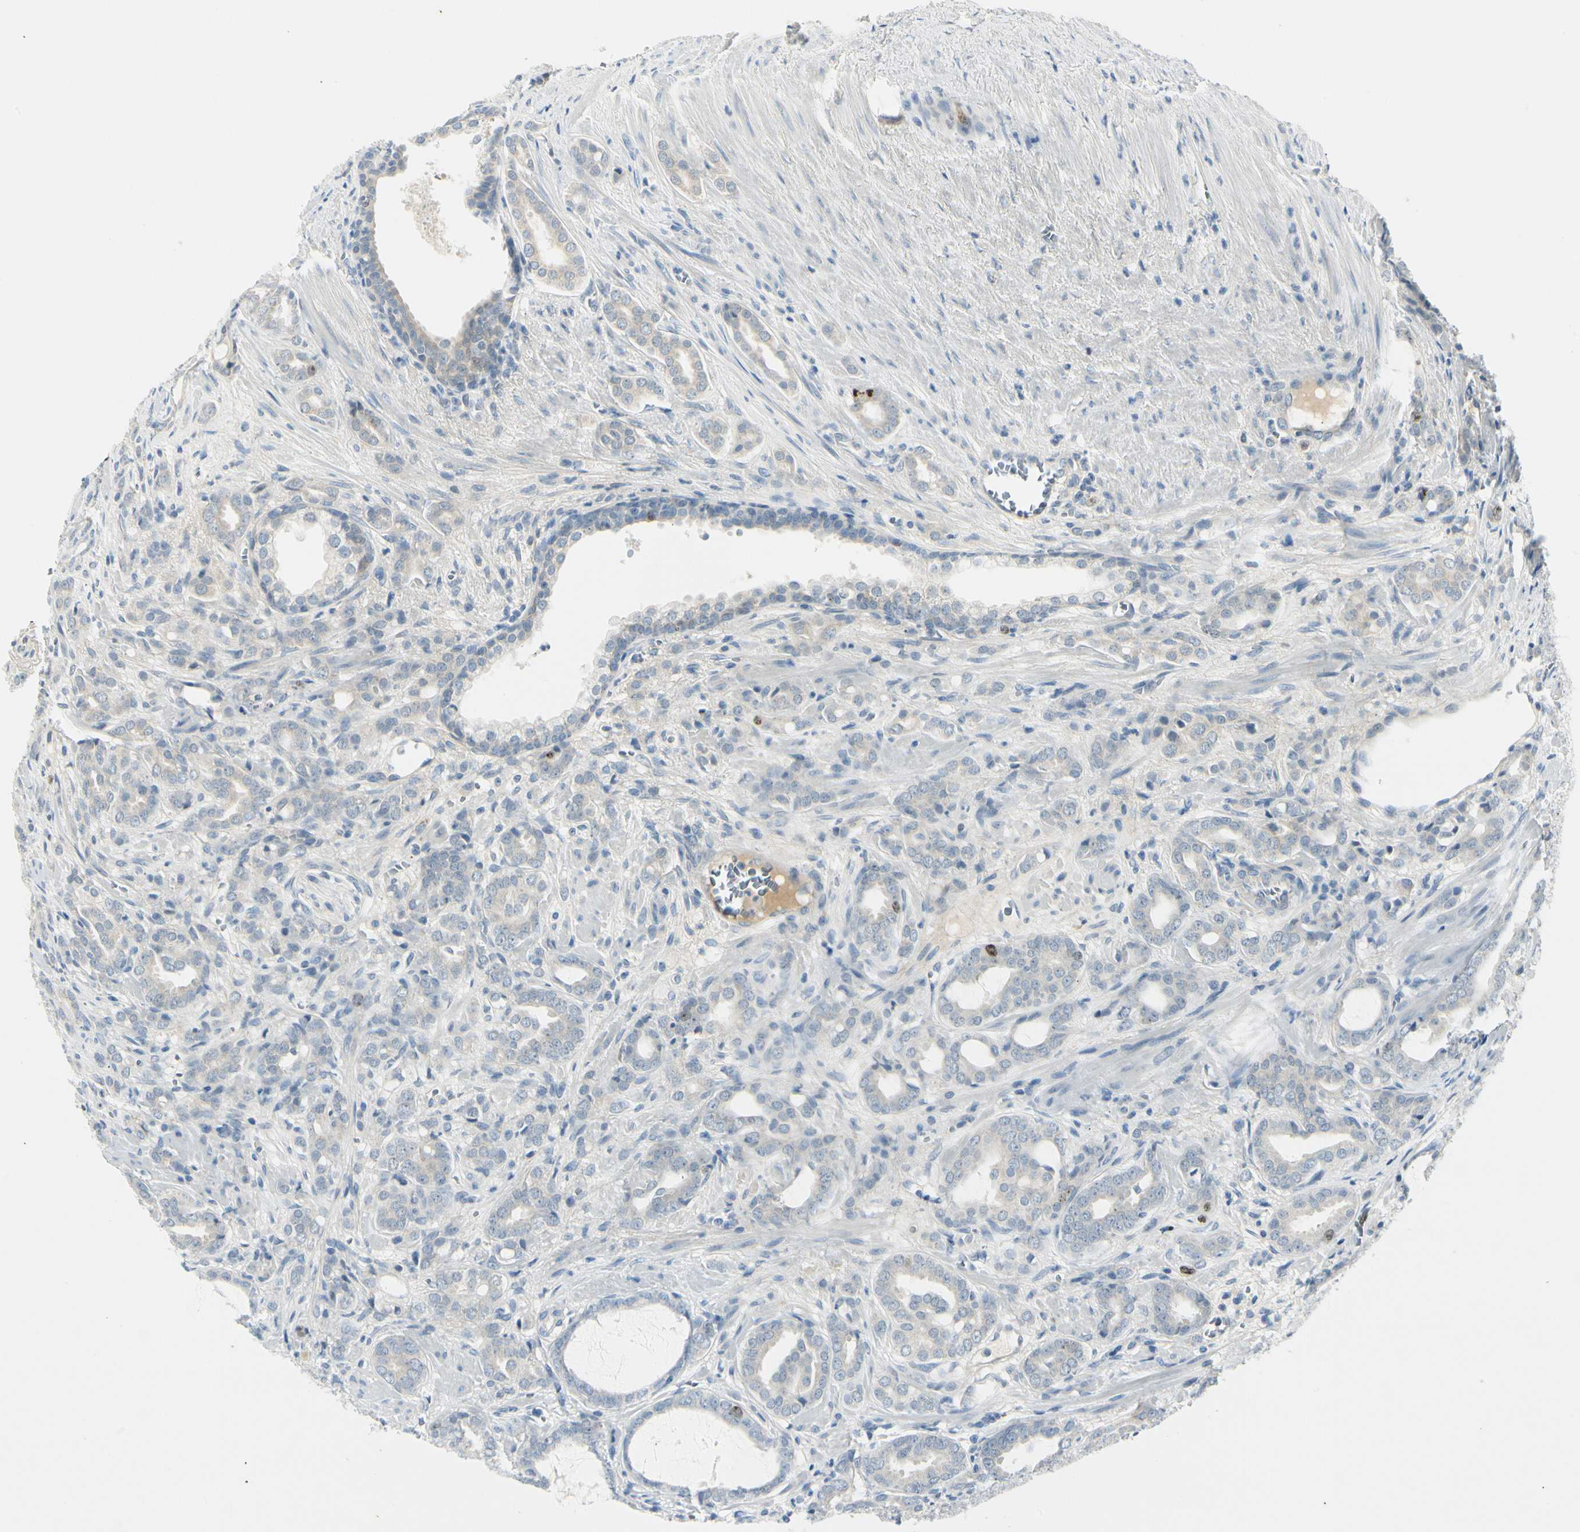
{"staining": {"intensity": "negative", "quantity": "none", "location": "none"}, "tissue": "prostate cancer", "cell_type": "Tumor cells", "image_type": "cancer", "snomed": [{"axis": "morphology", "description": "Adenocarcinoma, High grade"}, {"axis": "topography", "description": "Prostate"}], "caption": "DAB (3,3'-diaminobenzidine) immunohistochemical staining of prostate cancer (adenocarcinoma (high-grade)) shows no significant staining in tumor cells.", "gene": "PITX1", "patient": {"sex": "male", "age": 64}}